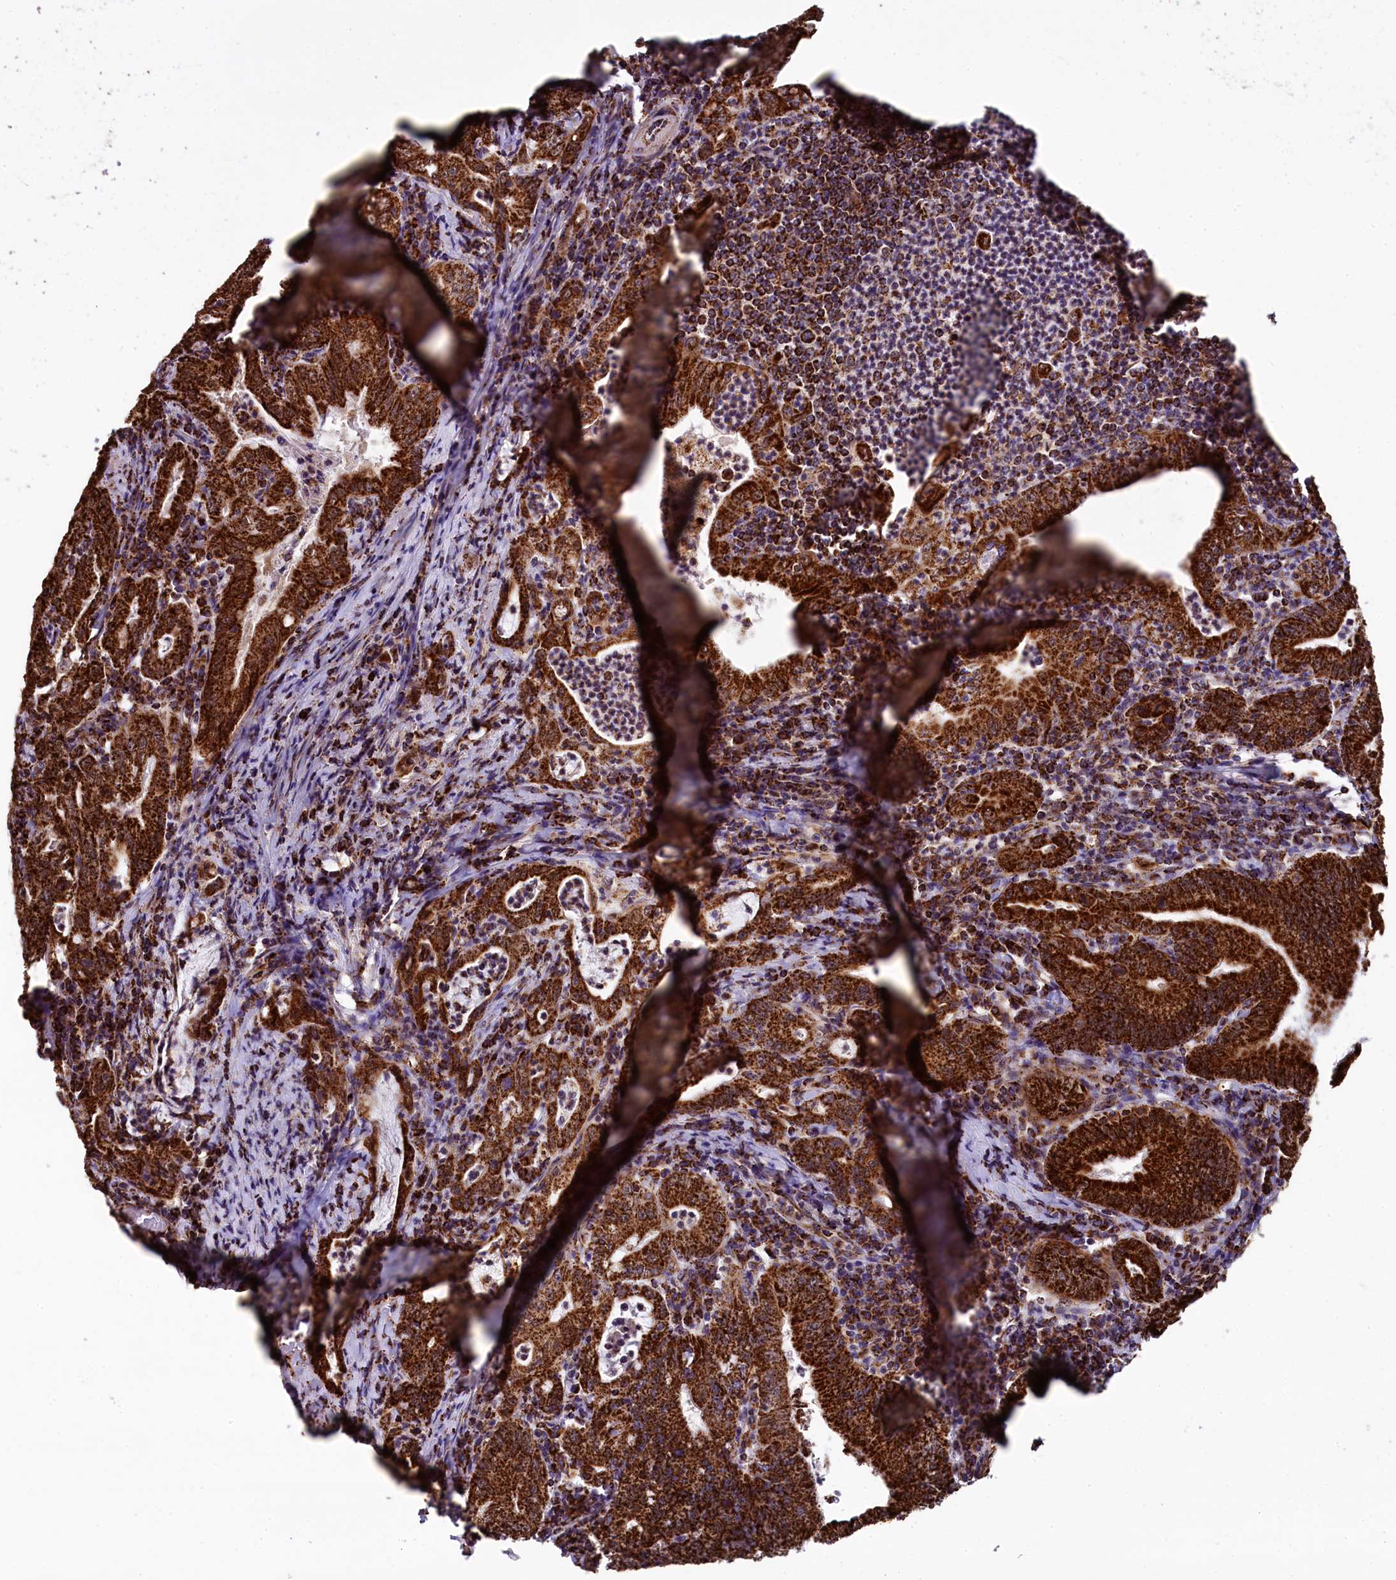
{"staining": {"intensity": "strong", "quantity": ">75%", "location": "cytoplasmic/membranous"}, "tissue": "stomach cancer", "cell_type": "Tumor cells", "image_type": "cancer", "snomed": [{"axis": "morphology", "description": "Normal tissue, NOS"}, {"axis": "morphology", "description": "Adenocarcinoma, NOS"}, {"axis": "topography", "description": "Esophagus"}, {"axis": "topography", "description": "Stomach, upper"}, {"axis": "topography", "description": "Peripheral nerve tissue"}], "caption": "Brown immunohistochemical staining in stomach adenocarcinoma exhibits strong cytoplasmic/membranous positivity in approximately >75% of tumor cells.", "gene": "KLC2", "patient": {"sex": "male", "age": 62}}